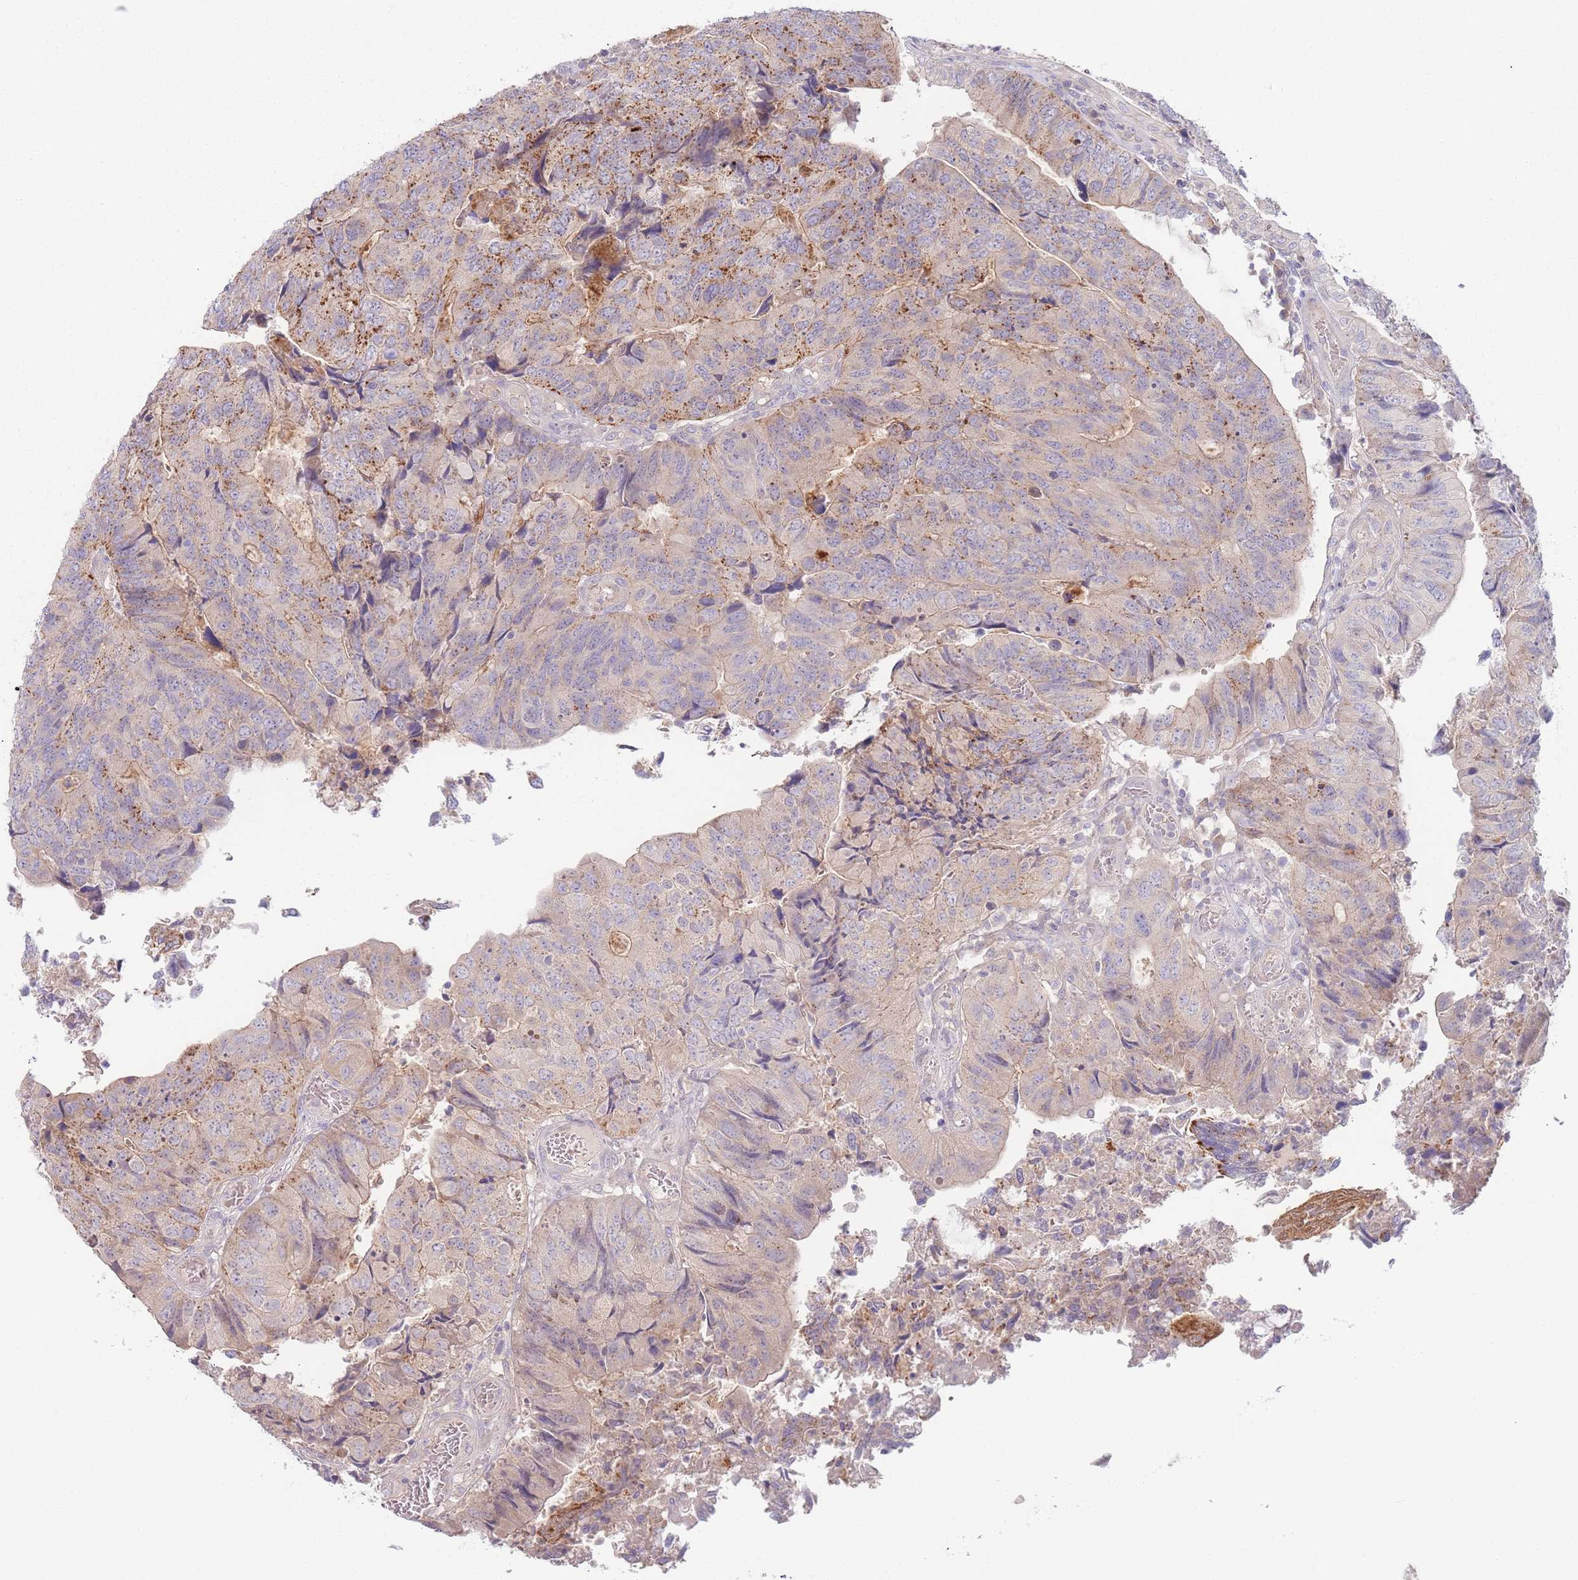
{"staining": {"intensity": "moderate", "quantity": "<25%", "location": "cytoplasmic/membranous"}, "tissue": "colorectal cancer", "cell_type": "Tumor cells", "image_type": "cancer", "snomed": [{"axis": "morphology", "description": "Adenocarcinoma, NOS"}, {"axis": "topography", "description": "Colon"}], "caption": "An immunohistochemistry histopathology image of neoplastic tissue is shown. Protein staining in brown shows moderate cytoplasmic/membranous positivity in colorectal cancer within tumor cells. (brown staining indicates protein expression, while blue staining denotes nuclei).", "gene": "SPHKAP", "patient": {"sex": "female", "age": 67}}